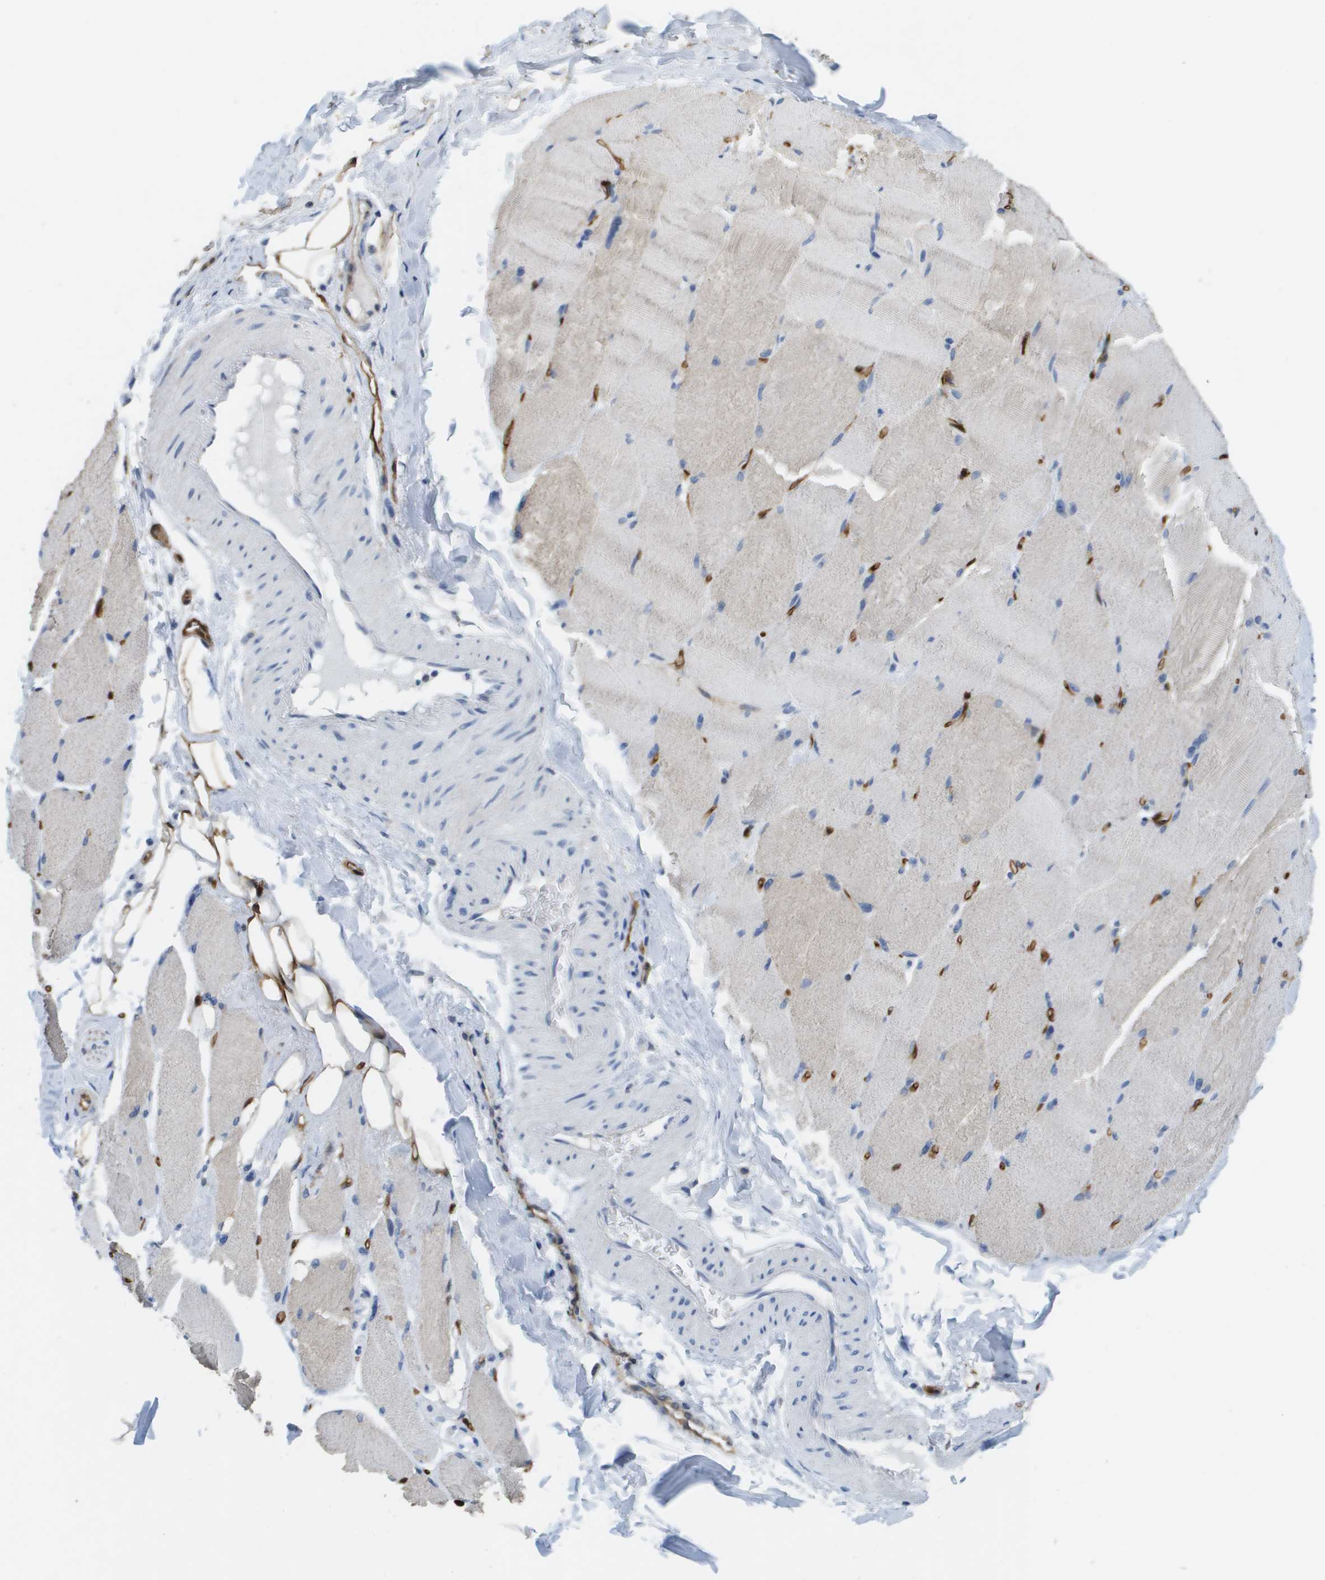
{"staining": {"intensity": "negative", "quantity": "none", "location": "none"}, "tissue": "skeletal muscle", "cell_type": "Myocytes", "image_type": "normal", "snomed": [{"axis": "morphology", "description": "Normal tissue, NOS"}, {"axis": "topography", "description": "Skin"}, {"axis": "topography", "description": "Skeletal muscle"}], "caption": "Myocytes are negative for protein expression in benign human skeletal muscle. Brightfield microscopy of immunohistochemistry stained with DAB (brown) and hematoxylin (blue), captured at high magnification.", "gene": "FABP5", "patient": {"sex": "male", "age": 83}}